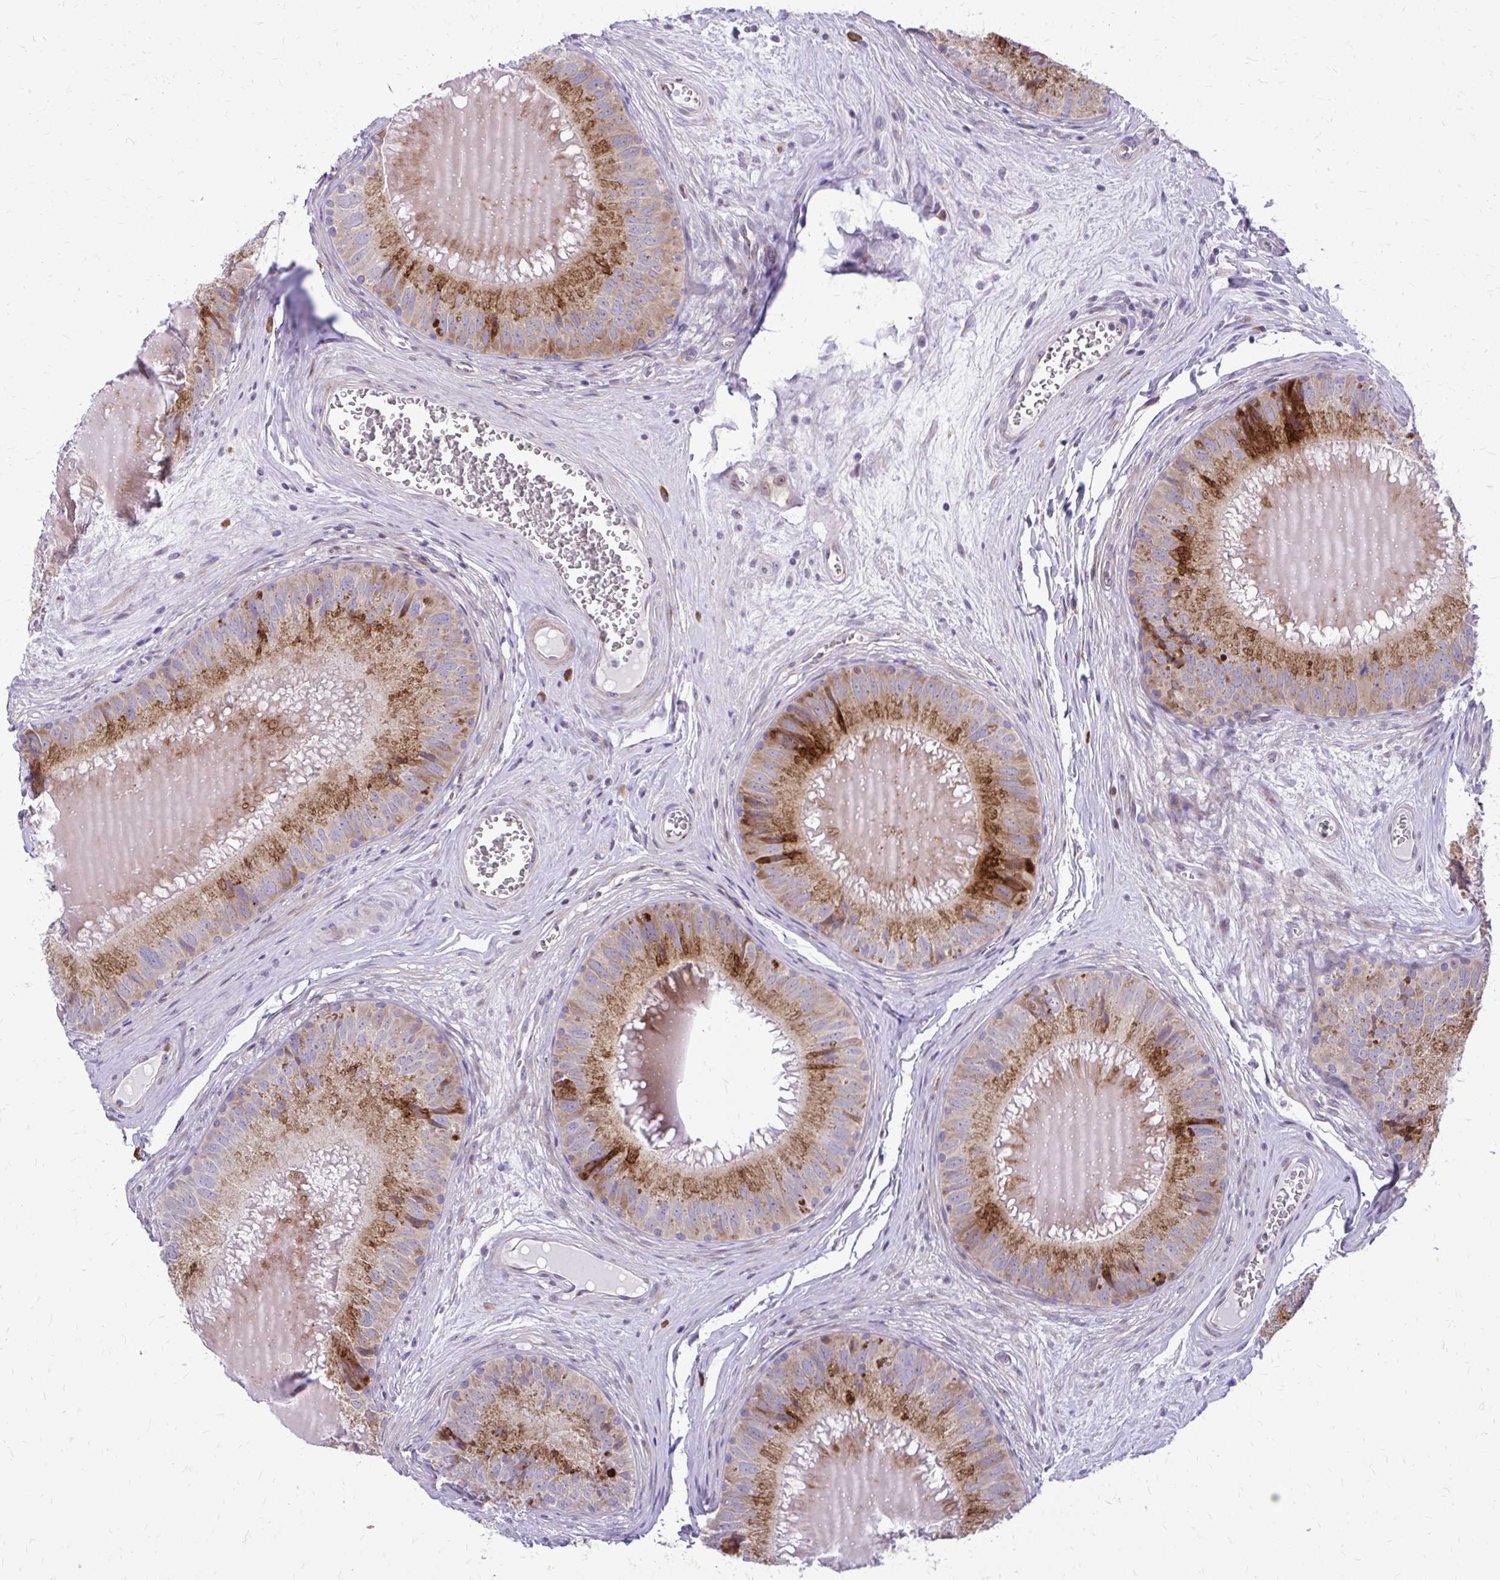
{"staining": {"intensity": "strong", "quantity": ">75%", "location": "cytoplasmic/membranous"}, "tissue": "epididymis", "cell_type": "Glandular cells", "image_type": "normal", "snomed": [{"axis": "morphology", "description": "Normal tissue, NOS"}, {"axis": "topography", "description": "Epididymis, spermatic cord, NOS"}], "caption": "Immunohistochemistry micrograph of benign epididymis stained for a protein (brown), which exhibits high levels of strong cytoplasmic/membranous staining in about >75% of glandular cells.", "gene": "FUNDC2", "patient": {"sex": "male", "age": 39}}